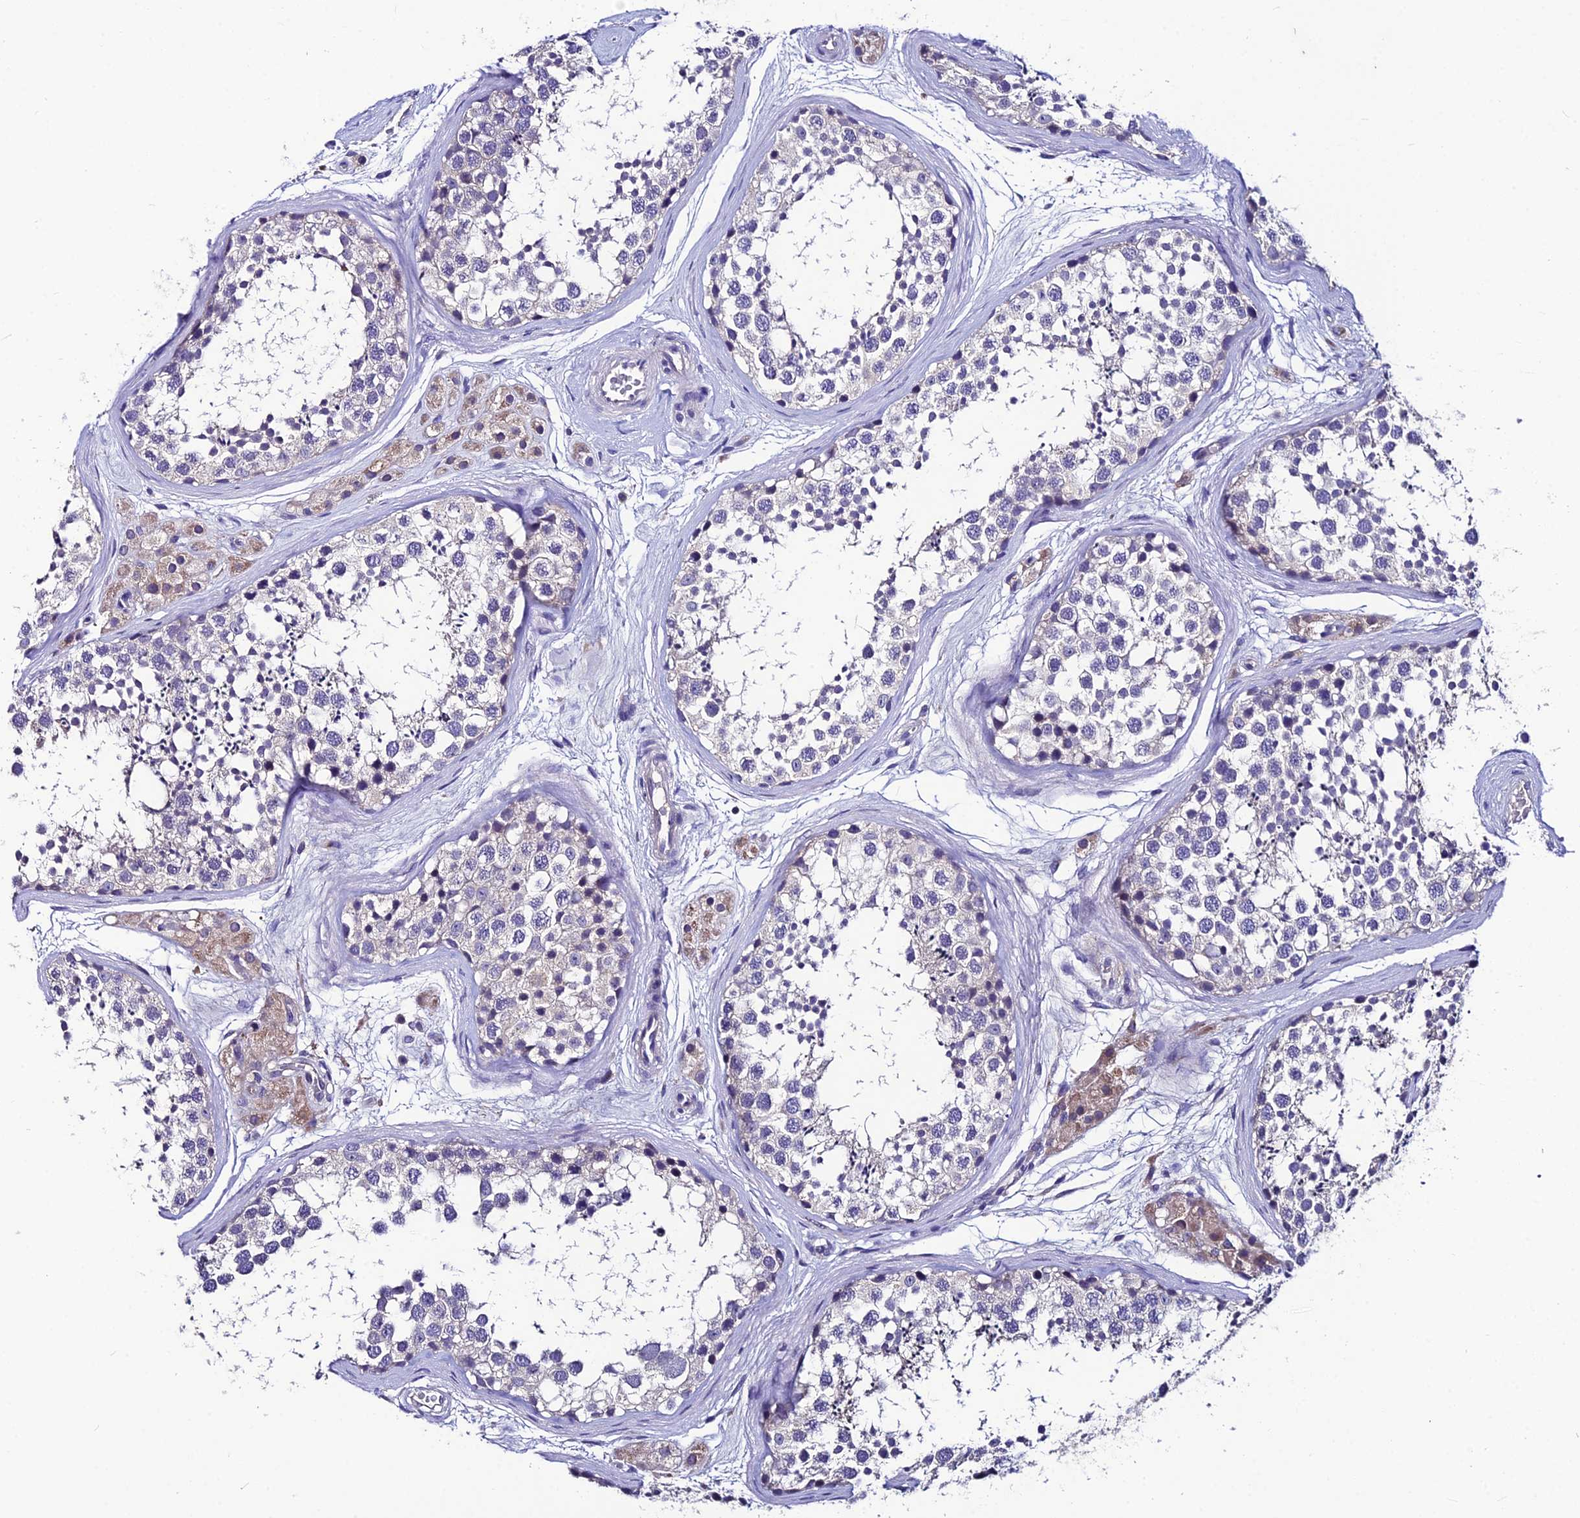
{"staining": {"intensity": "negative", "quantity": "none", "location": "none"}, "tissue": "testis", "cell_type": "Cells in seminiferous ducts", "image_type": "normal", "snomed": [{"axis": "morphology", "description": "Normal tissue, NOS"}, {"axis": "topography", "description": "Testis"}], "caption": "High power microscopy image of an IHC image of unremarkable testis, revealing no significant staining in cells in seminiferous ducts. (Brightfield microscopy of DAB IHC at high magnification).", "gene": "LGALS7", "patient": {"sex": "male", "age": 56}}